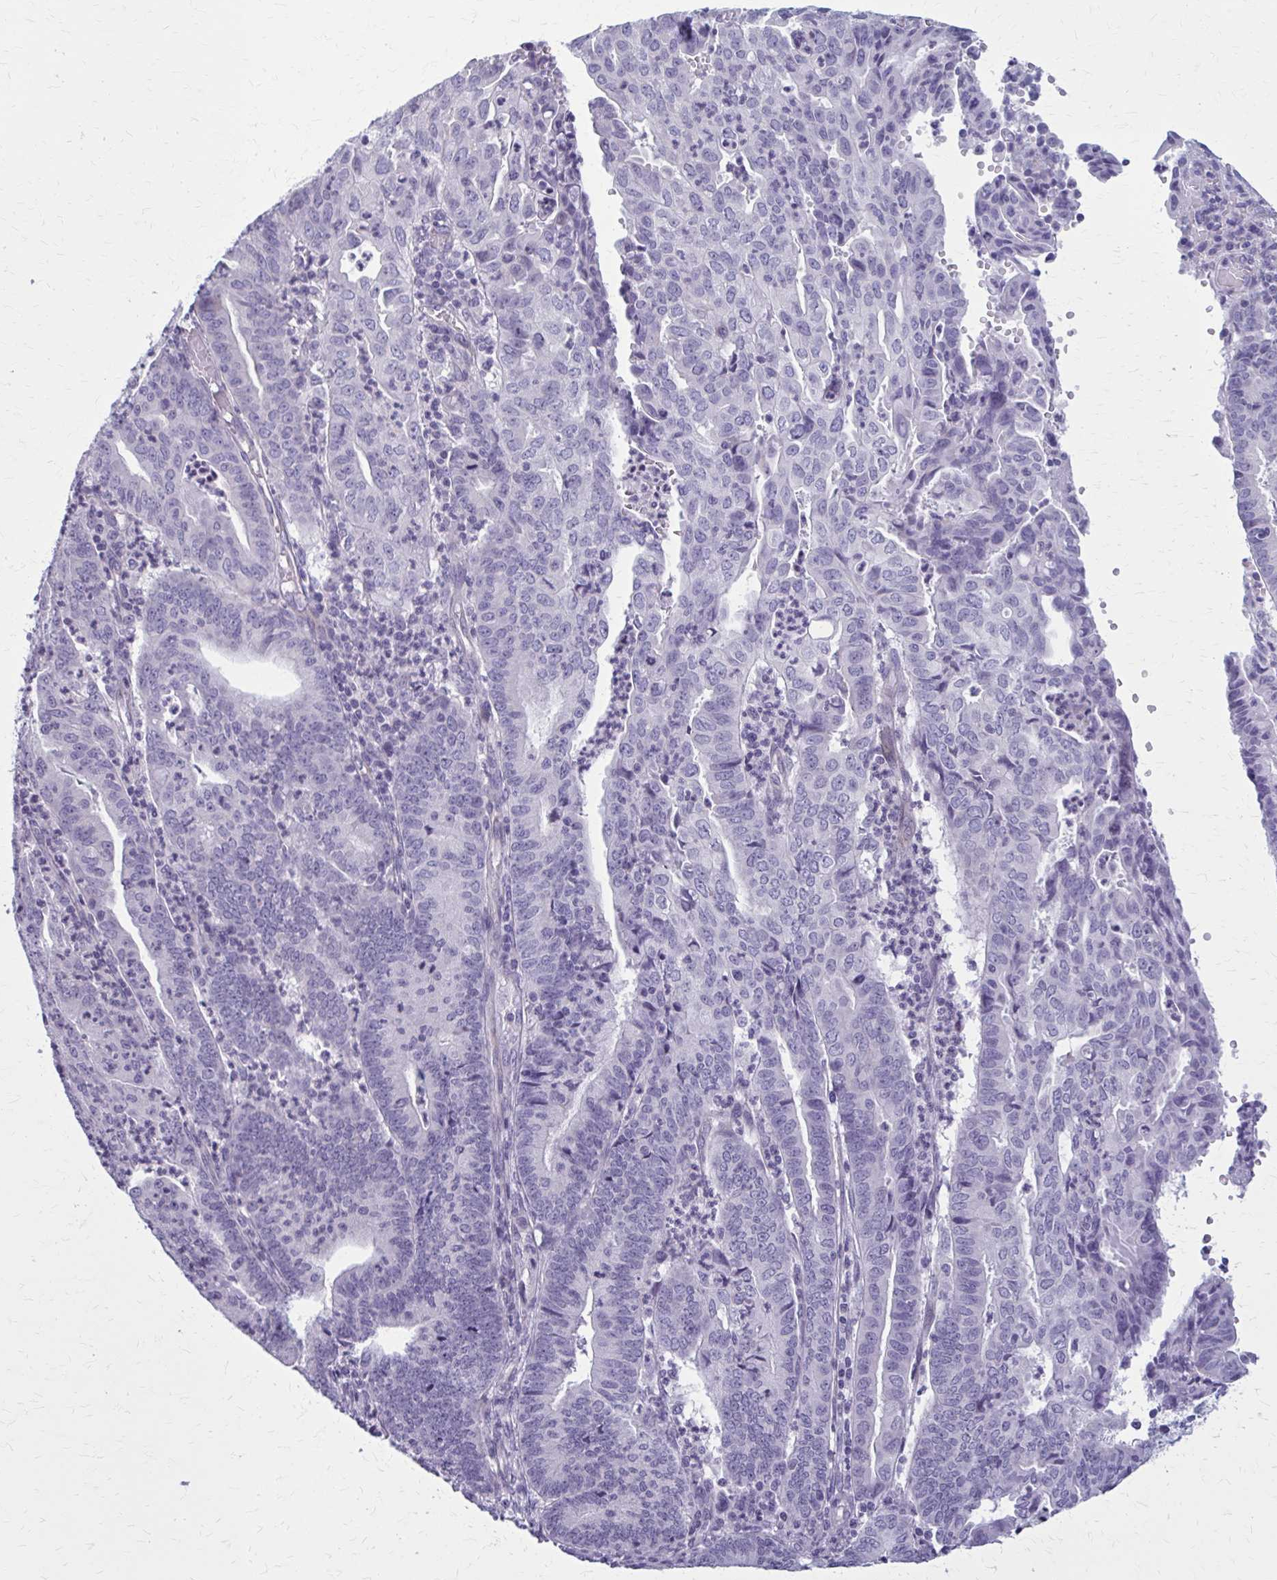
{"staining": {"intensity": "negative", "quantity": "none", "location": "none"}, "tissue": "endometrial cancer", "cell_type": "Tumor cells", "image_type": "cancer", "snomed": [{"axis": "morphology", "description": "Adenocarcinoma, NOS"}, {"axis": "topography", "description": "Endometrium"}], "caption": "IHC of human endometrial adenocarcinoma demonstrates no staining in tumor cells.", "gene": "CASQ2", "patient": {"sex": "female", "age": 60}}